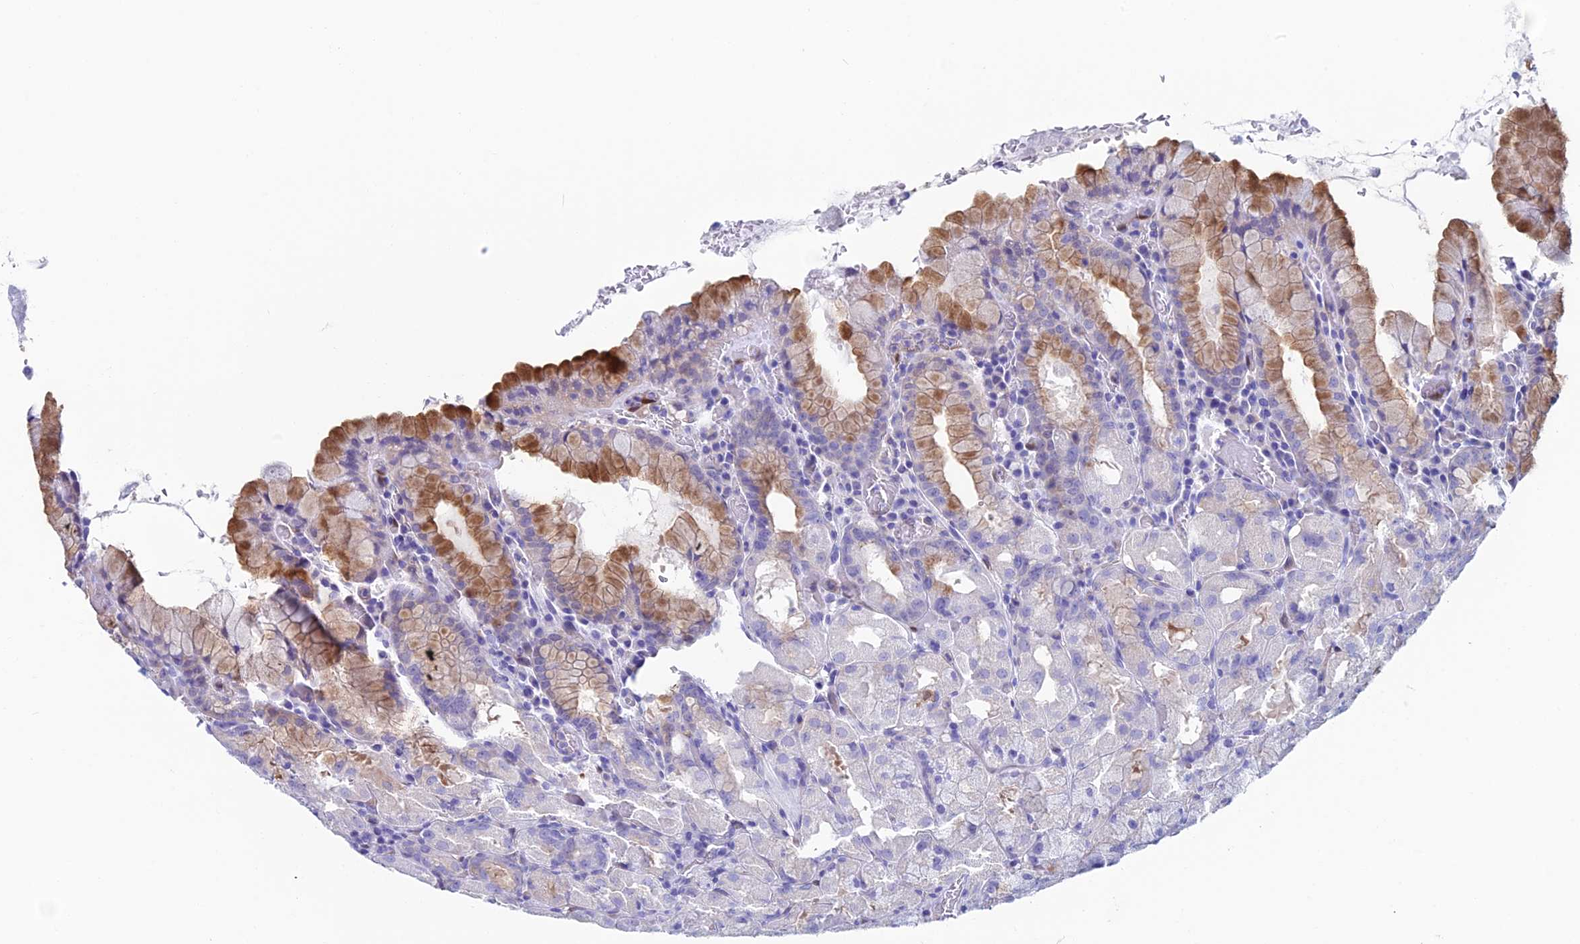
{"staining": {"intensity": "moderate", "quantity": "25%-75%", "location": "cytoplasmic/membranous"}, "tissue": "stomach", "cell_type": "Glandular cells", "image_type": "normal", "snomed": [{"axis": "morphology", "description": "Normal tissue, NOS"}, {"axis": "topography", "description": "Stomach, upper"}, {"axis": "topography", "description": "Stomach, lower"}], "caption": "Immunohistochemical staining of unremarkable human stomach displays 25%-75% levels of moderate cytoplasmic/membranous protein staining in approximately 25%-75% of glandular cells. The protein of interest is stained brown, and the nuclei are stained in blue (DAB (3,3'-diaminobenzidine) IHC with brightfield microscopy, high magnification).", "gene": "KCNK17", "patient": {"sex": "male", "age": 80}}